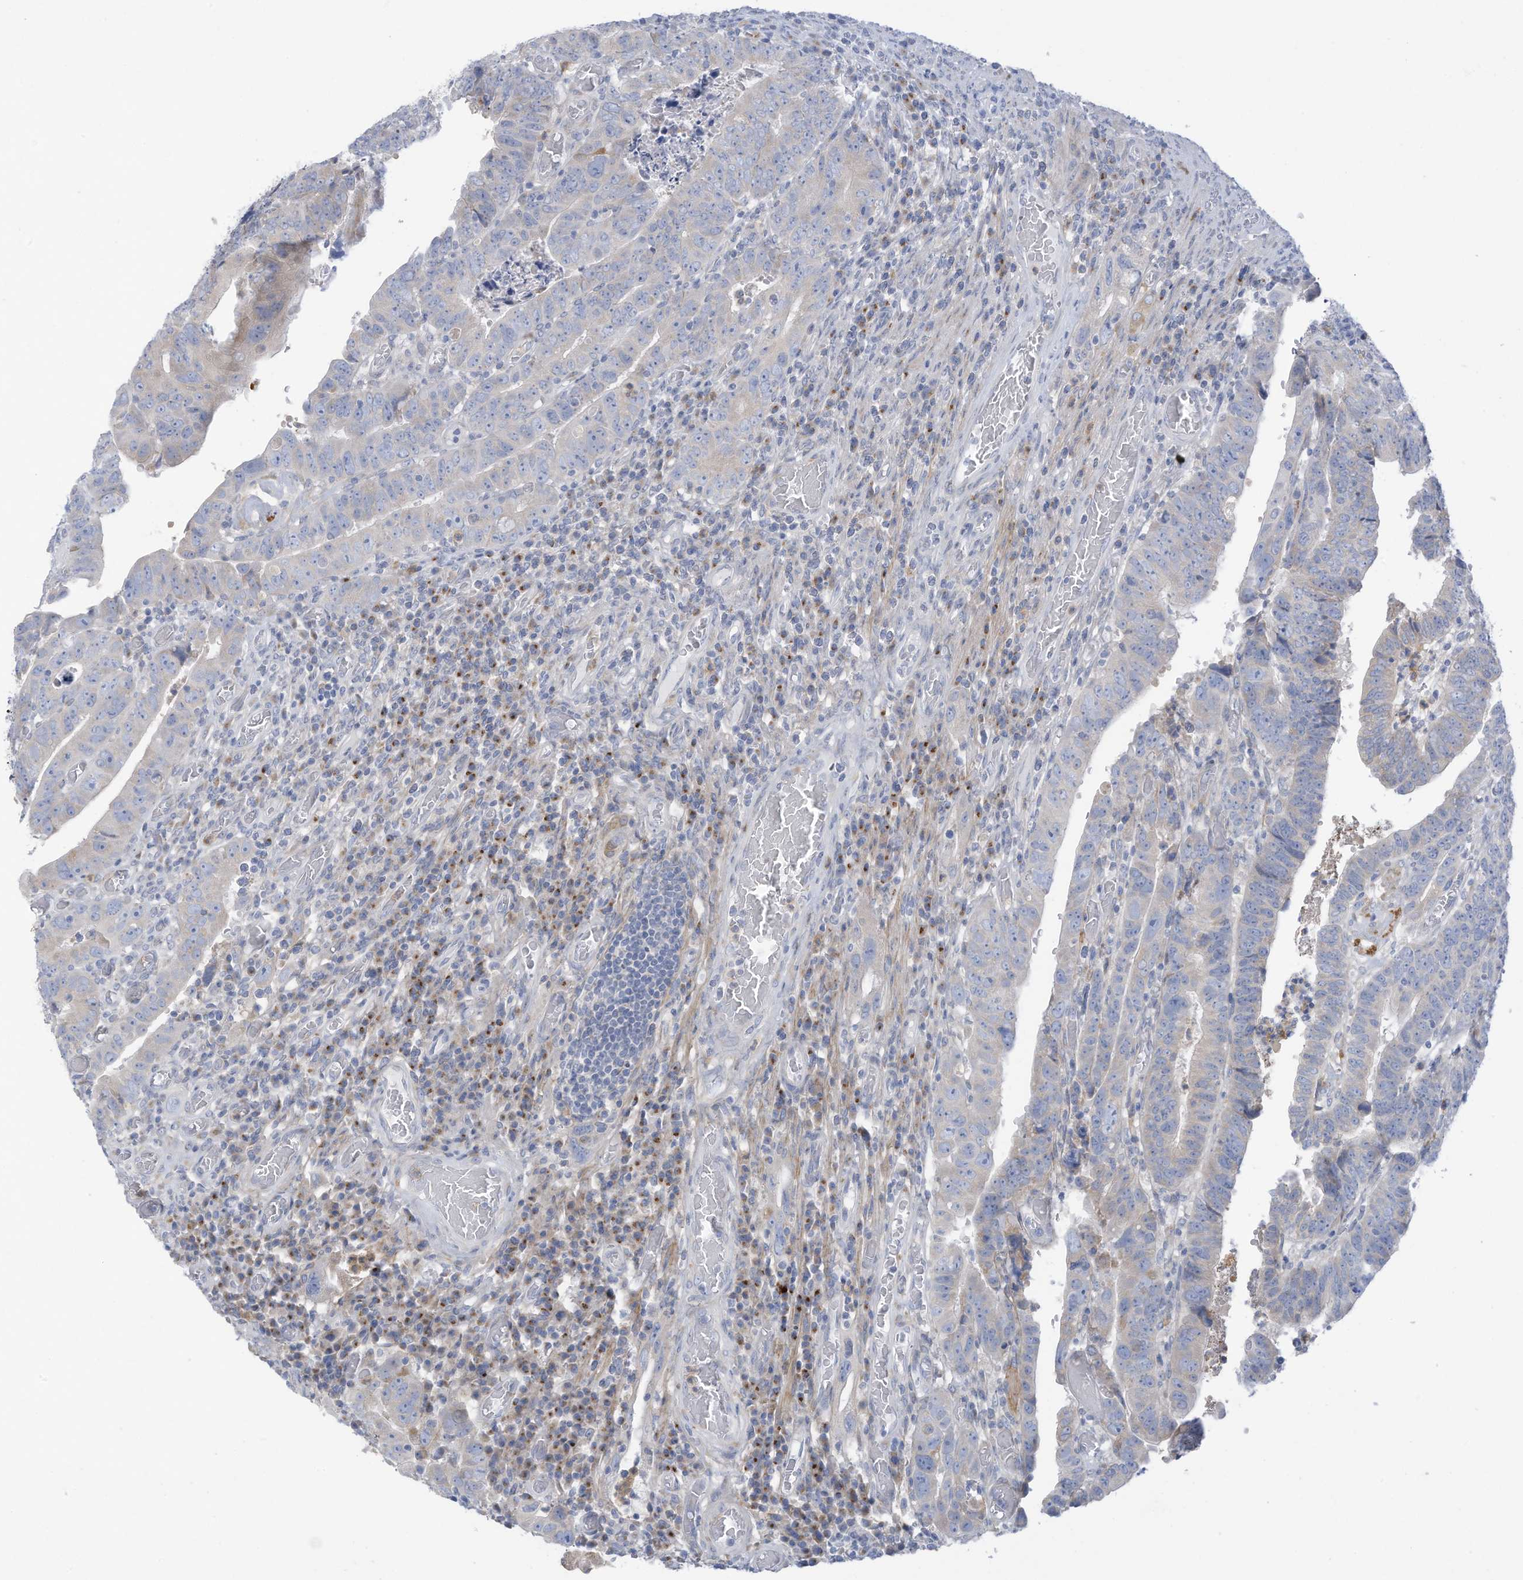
{"staining": {"intensity": "negative", "quantity": "none", "location": "none"}, "tissue": "colorectal cancer", "cell_type": "Tumor cells", "image_type": "cancer", "snomed": [{"axis": "morphology", "description": "Normal tissue, NOS"}, {"axis": "morphology", "description": "Adenocarcinoma, NOS"}, {"axis": "topography", "description": "Rectum"}], "caption": "Tumor cells are negative for protein expression in human colorectal cancer (adenocarcinoma).", "gene": "TRMT2B", "patient": {"sex": "female", "age": 65}}